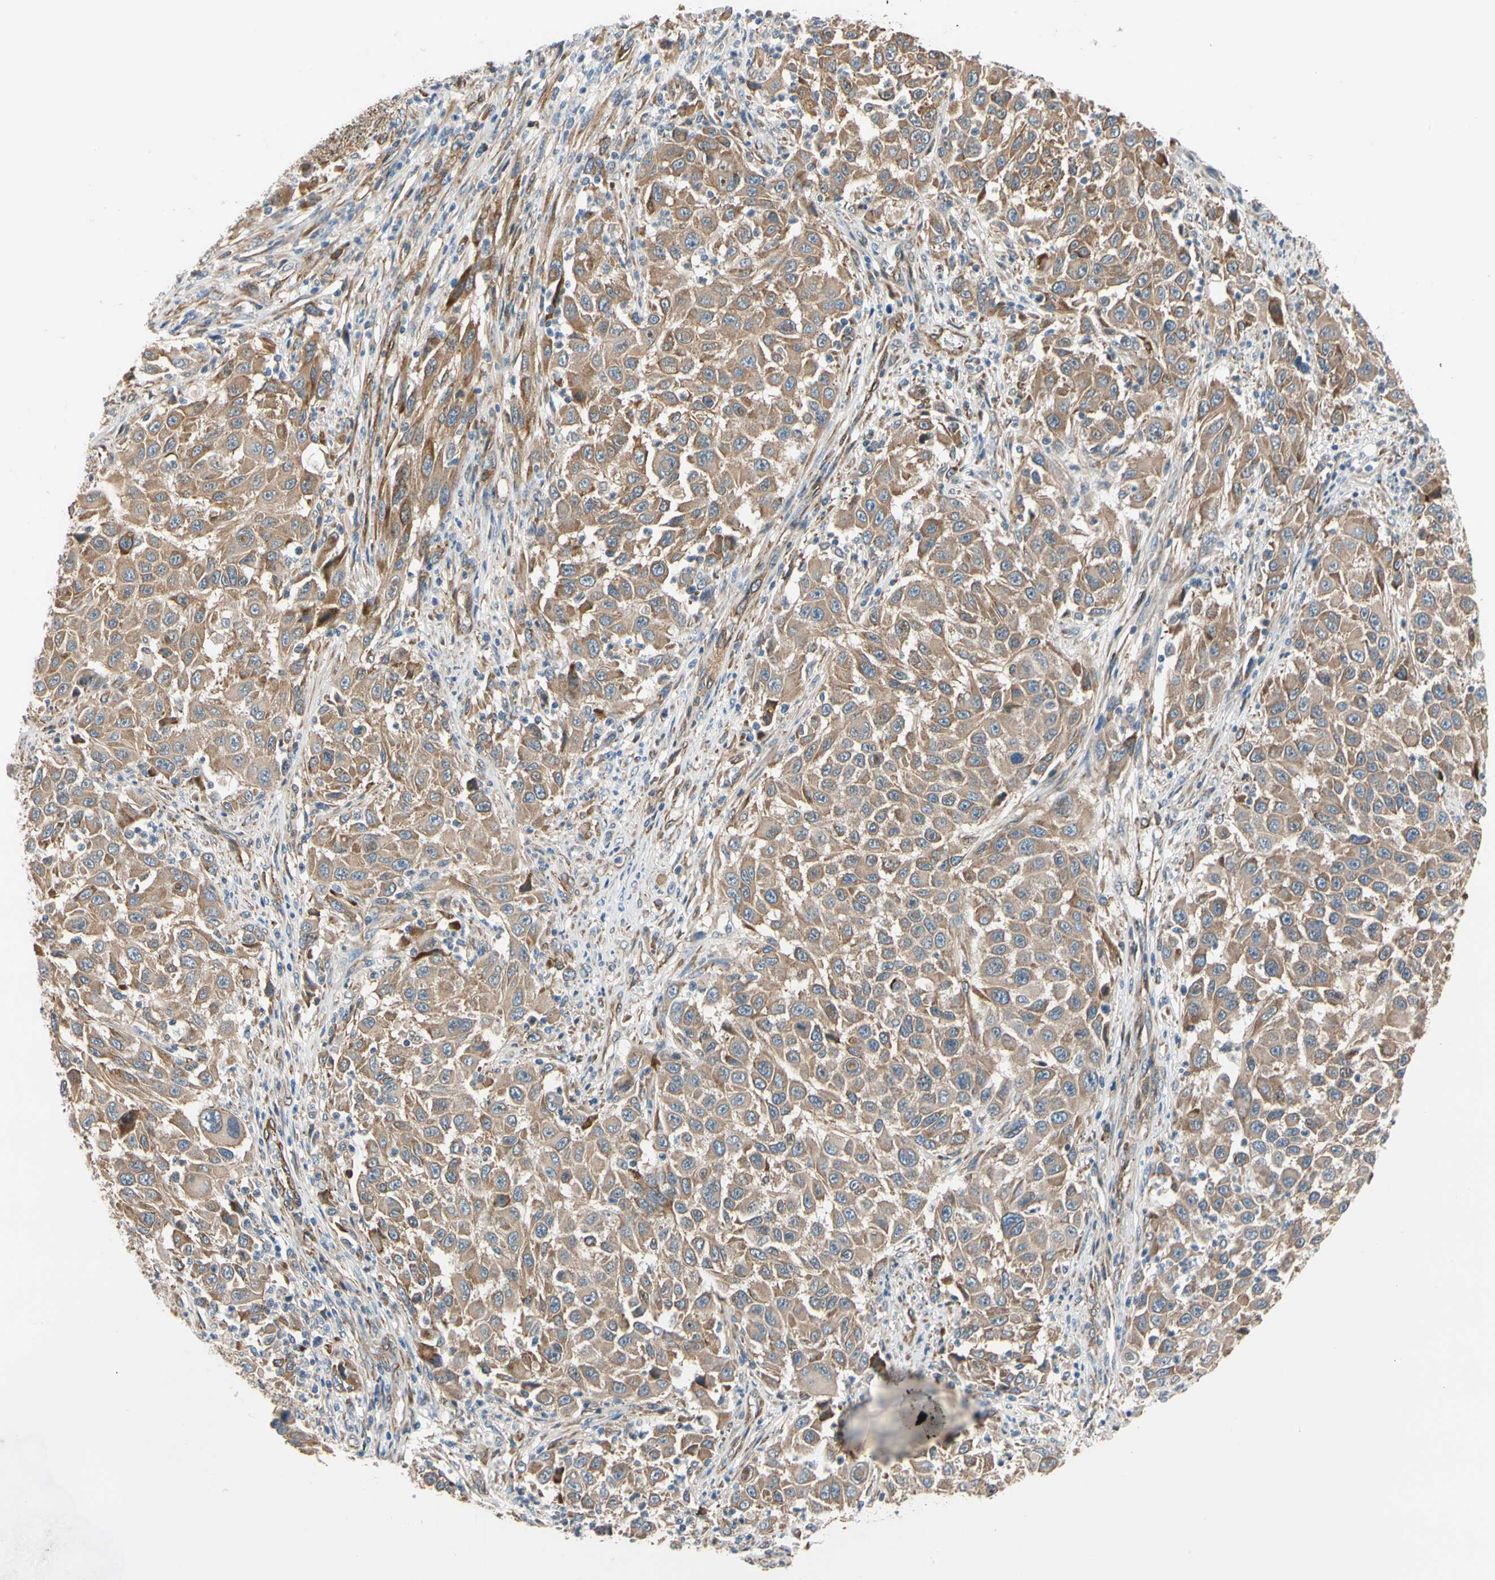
{"staining": {"intensity": "moderate", "quantity": ">75%", "location": "cytoplasmic/membranous"}, "tissue": "melanoma", "cell_type": "Tumor cells", "image_type": "cancer", "snomed": [{"axis": "morphology", "description": "Malignant melanoma, Metastatic site"}, {"axis": "topography", "description": "Lymph node"}], "caption": "Immunohistochemistry (DAB) staining of melanoma reveals moderate cytoplasmic/membranous protein staining in about >75% of tumor cells.", "gene": "LIMK2", "patient": {"sex": "male", "age": 61}}